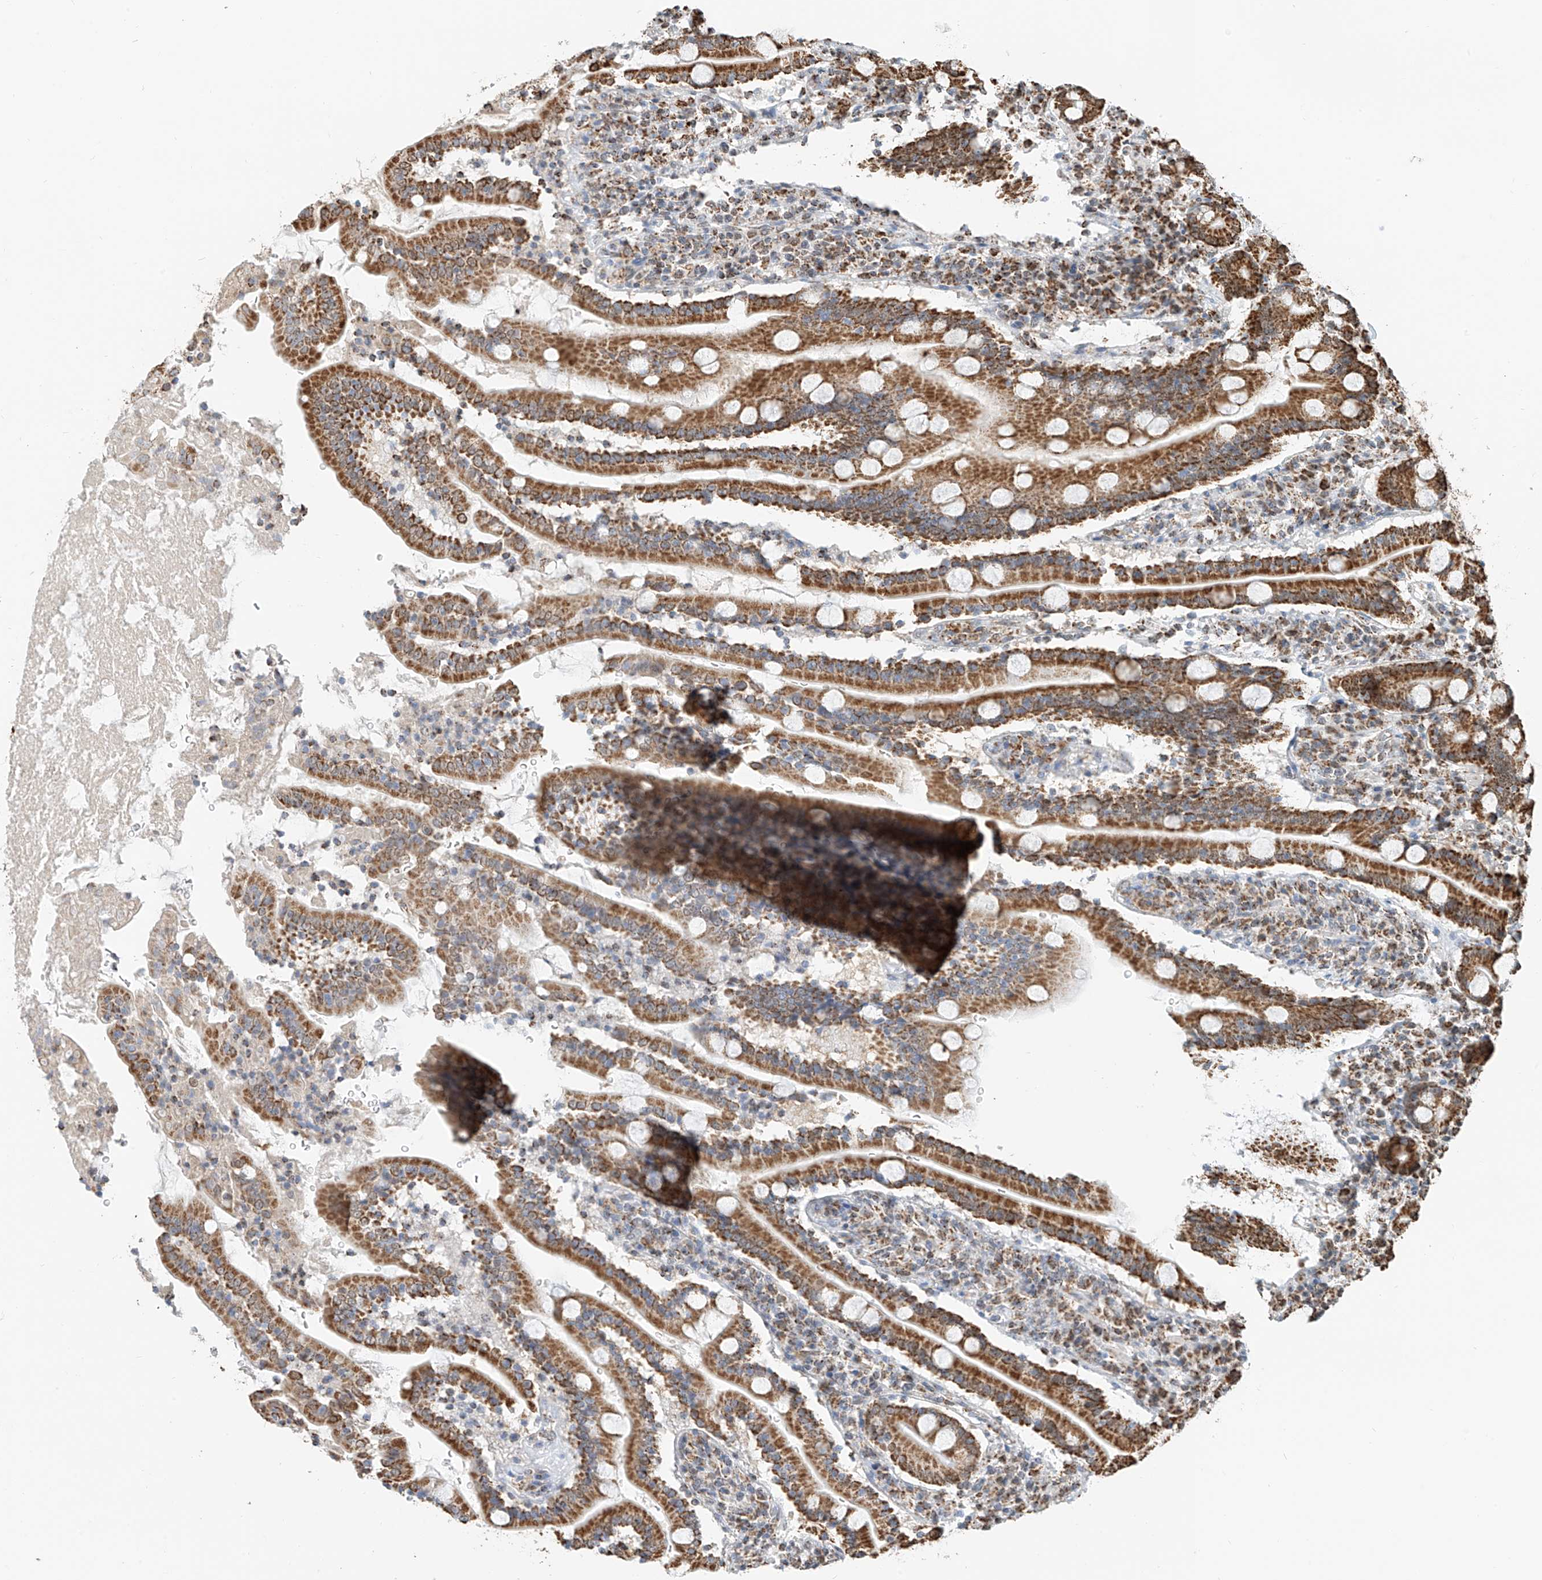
{"staining": {"intensity": "moderate", "quantity": ">75%", "location": "cytoplasmic/membranous"}, "tissue": "duodenum", "cell_type": "Glandular cells", "image_type": "normal", "snomed": [{"axis": "morphology", "description": "Normal tissue, NOS"}, {"axis": "topography", "description": "Duodenum"}], "caption": "IHC histopathology image of benign duodenum: duodenum stained using IHC exhibits medium levels of moderate protein expression localized specifically in the cytoplasmic/membranous of glandular cells, appearing as a cytoplasmic/membranous brown color.", "gene": "PPA2", "patient": {"sex": "male", "age": 35}}